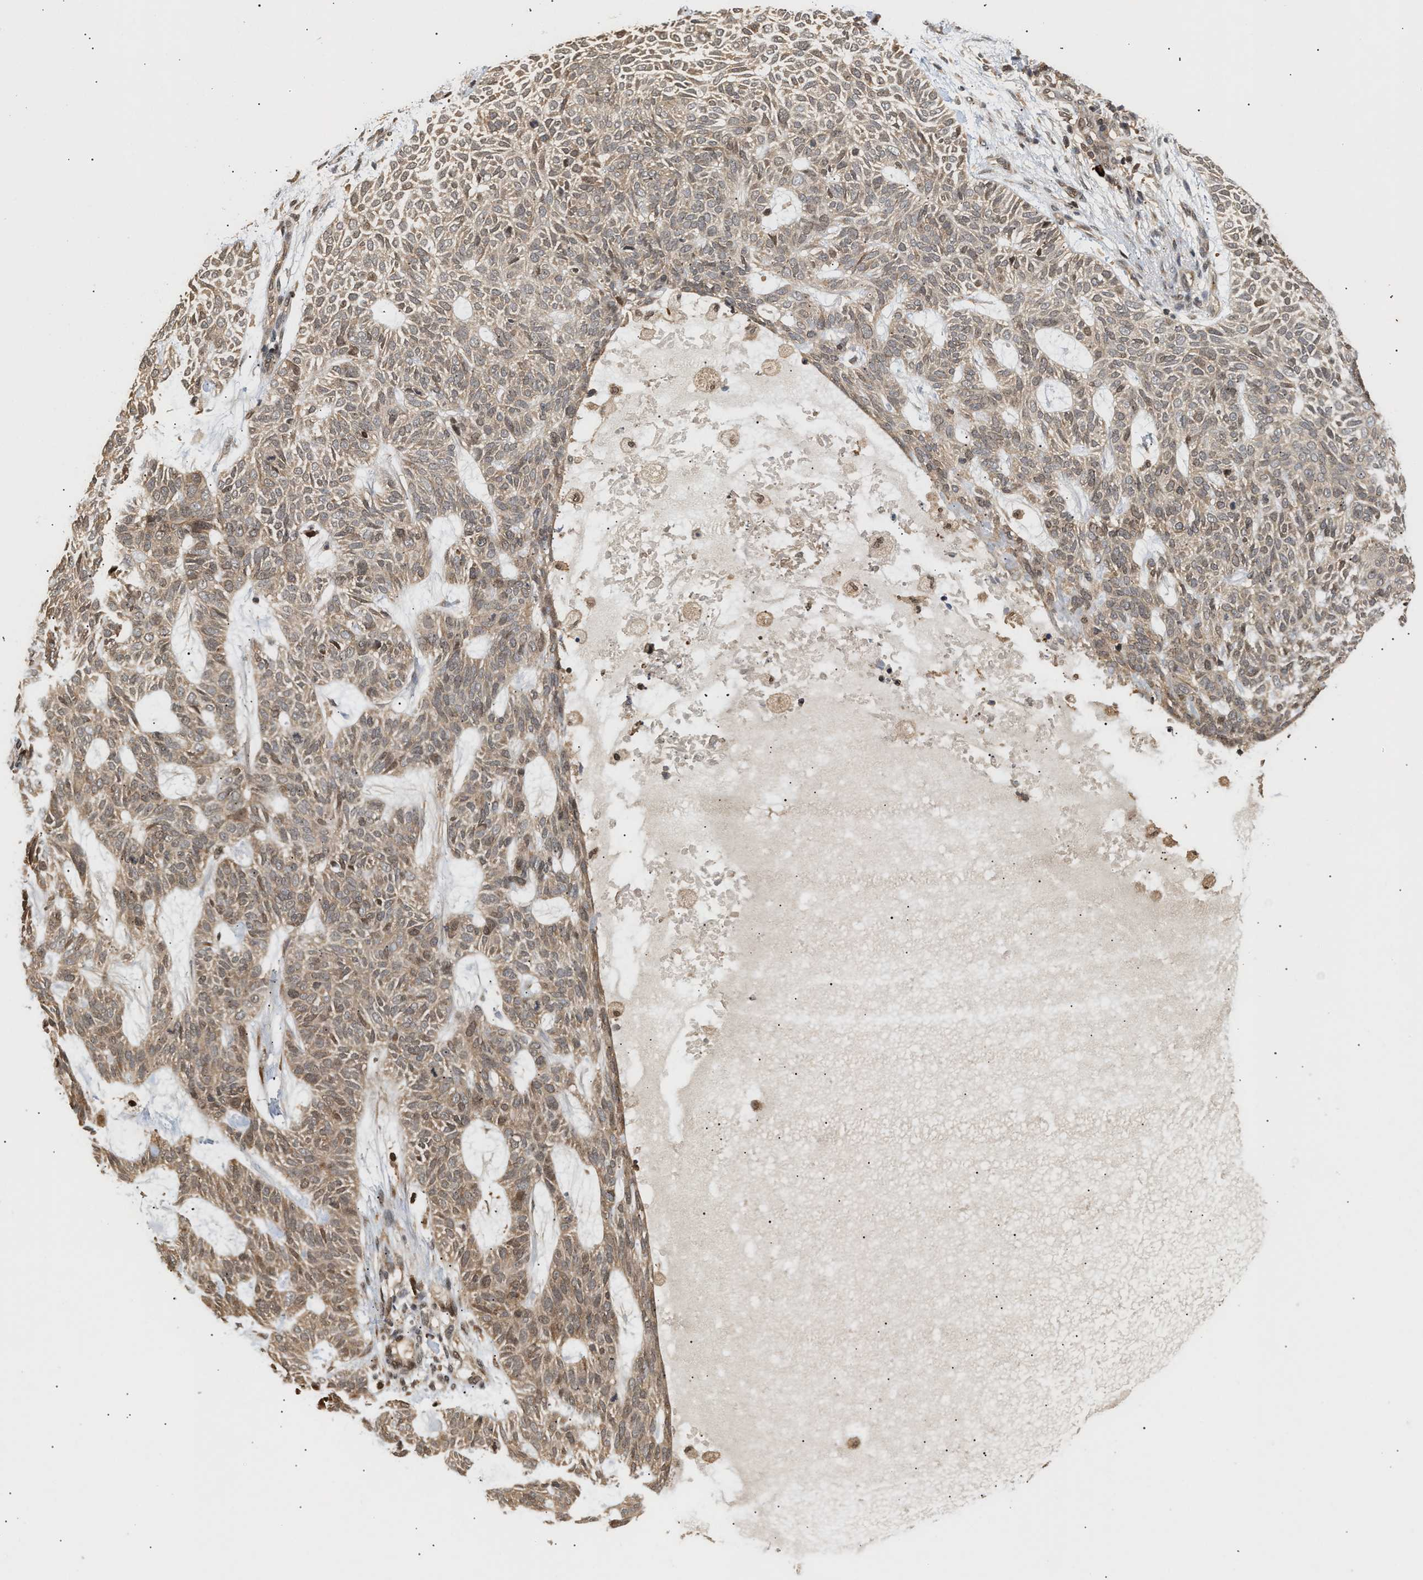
{"staining": {"intensity": "weak", "quantity": ">75%", "location": "cytoplasmic/membranous,nuclear"}, "tissue": "skin cancer", "cell_type": "Tumor cells", "image_type": "cancer", "snomed": [{"axis": "morphology", "description": "Basal cell carcinoma"}, {"axis": "topography", "description": "Skin"}], "caption": "A brown stain labels weak cytoplasmic/membranous and nuclear staining of a protein in skin basal cell carcinoma tumor cells.", "gene": "ABHD5", "patient": {"sex": "male", "age": 87}}